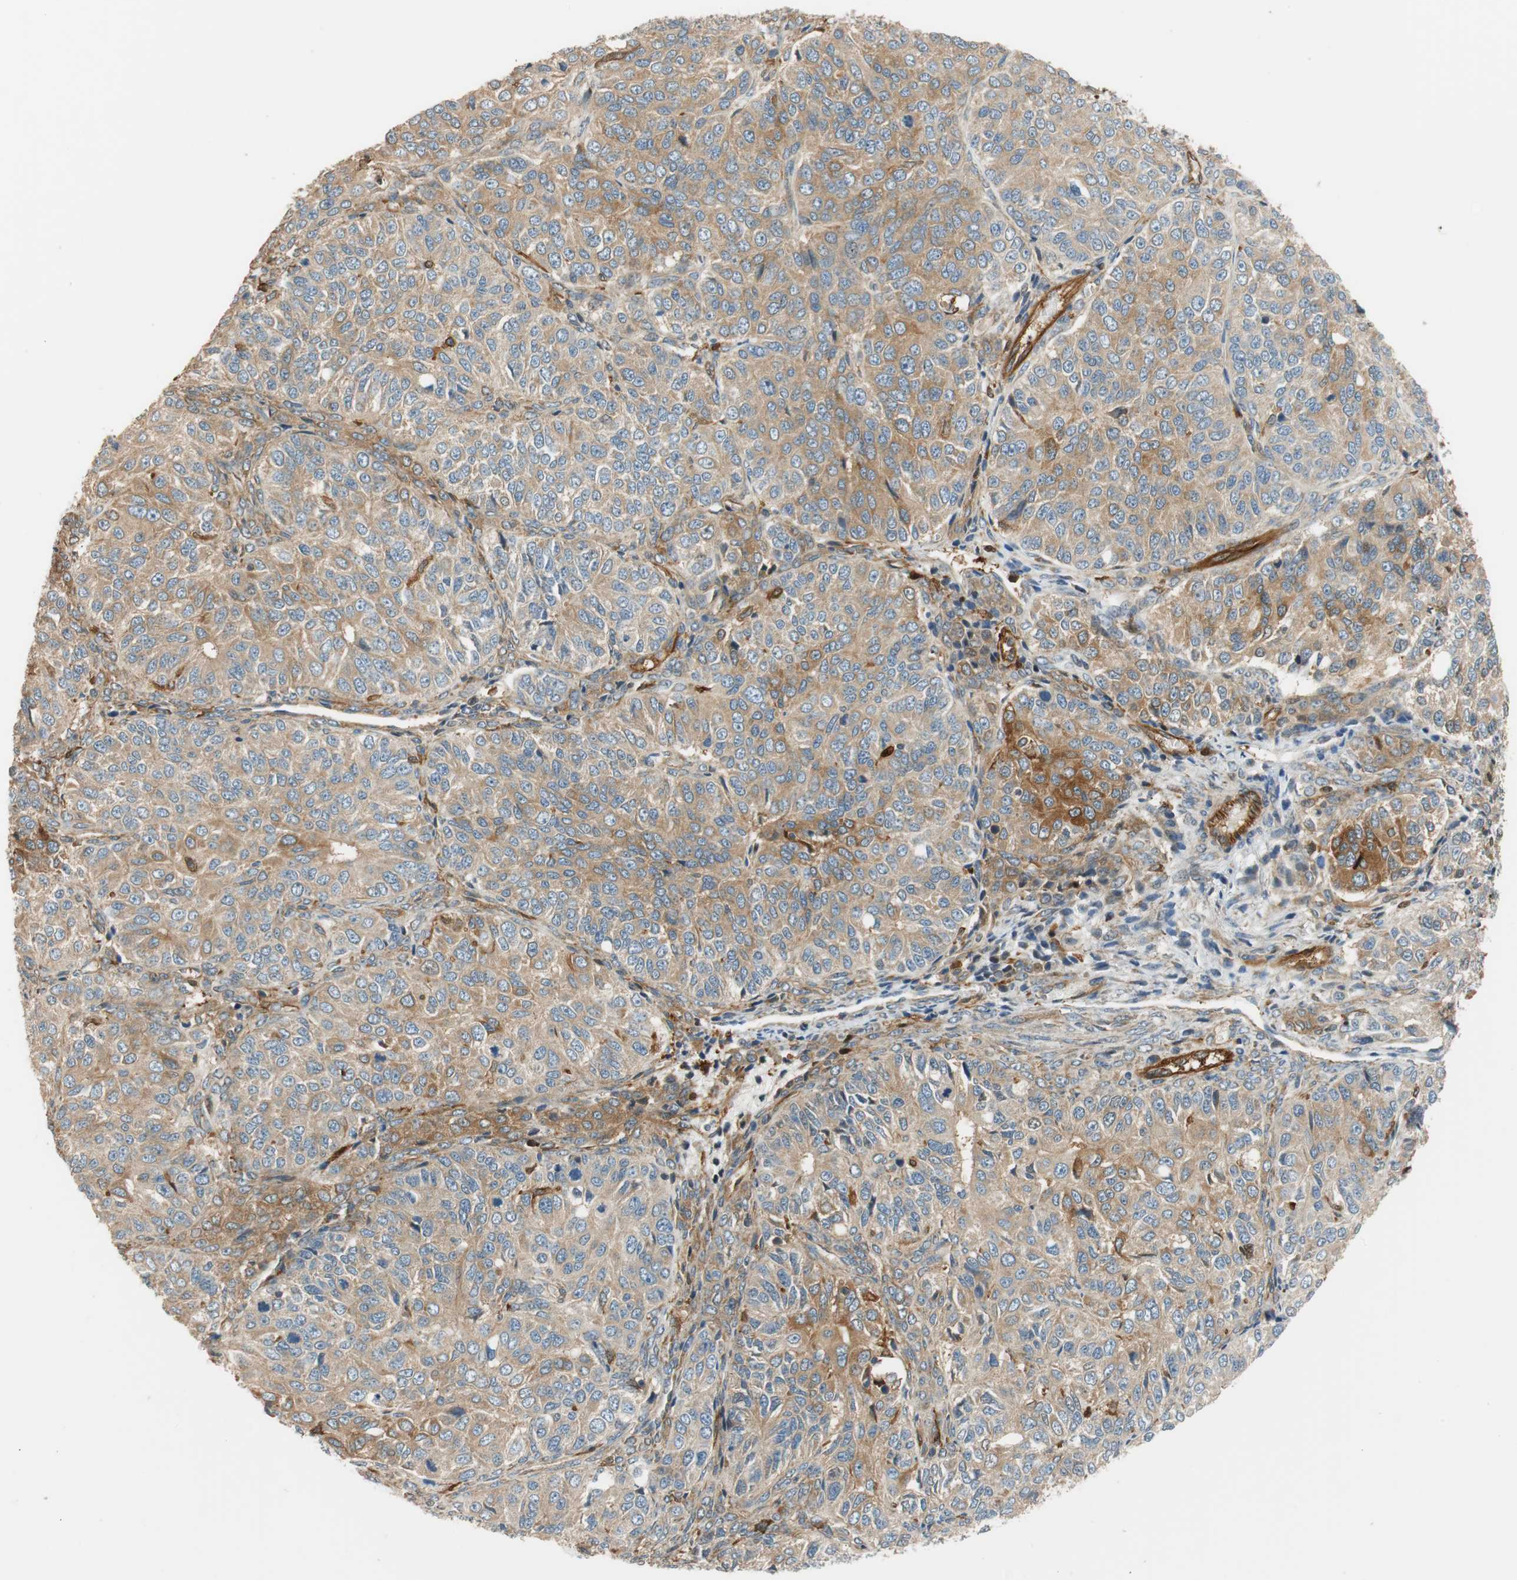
{"staining": {"intensity": "moderate", "quantity": ">75%", "location": "cytoplasmic/membranous"}, "tissue": "ovarian cancer", "cell_type": "Tumor cells", "image_type": "cancer", "snomed": [{"axis": "morphology", "description": "Carcinoma, endometroid"}, {"axis": "topography", "description": "Ovary"}], "caption": "Ovarian endometroid carcinoma stained with immunohistochemistry displays moderate cytoplasmic/membranous expression in about >75% of tumor cells. (Brightfield microscopy of DAB IHC at high magnification).", "gene": "PARP14", "patient": {"sex": "female", "age": 51}}